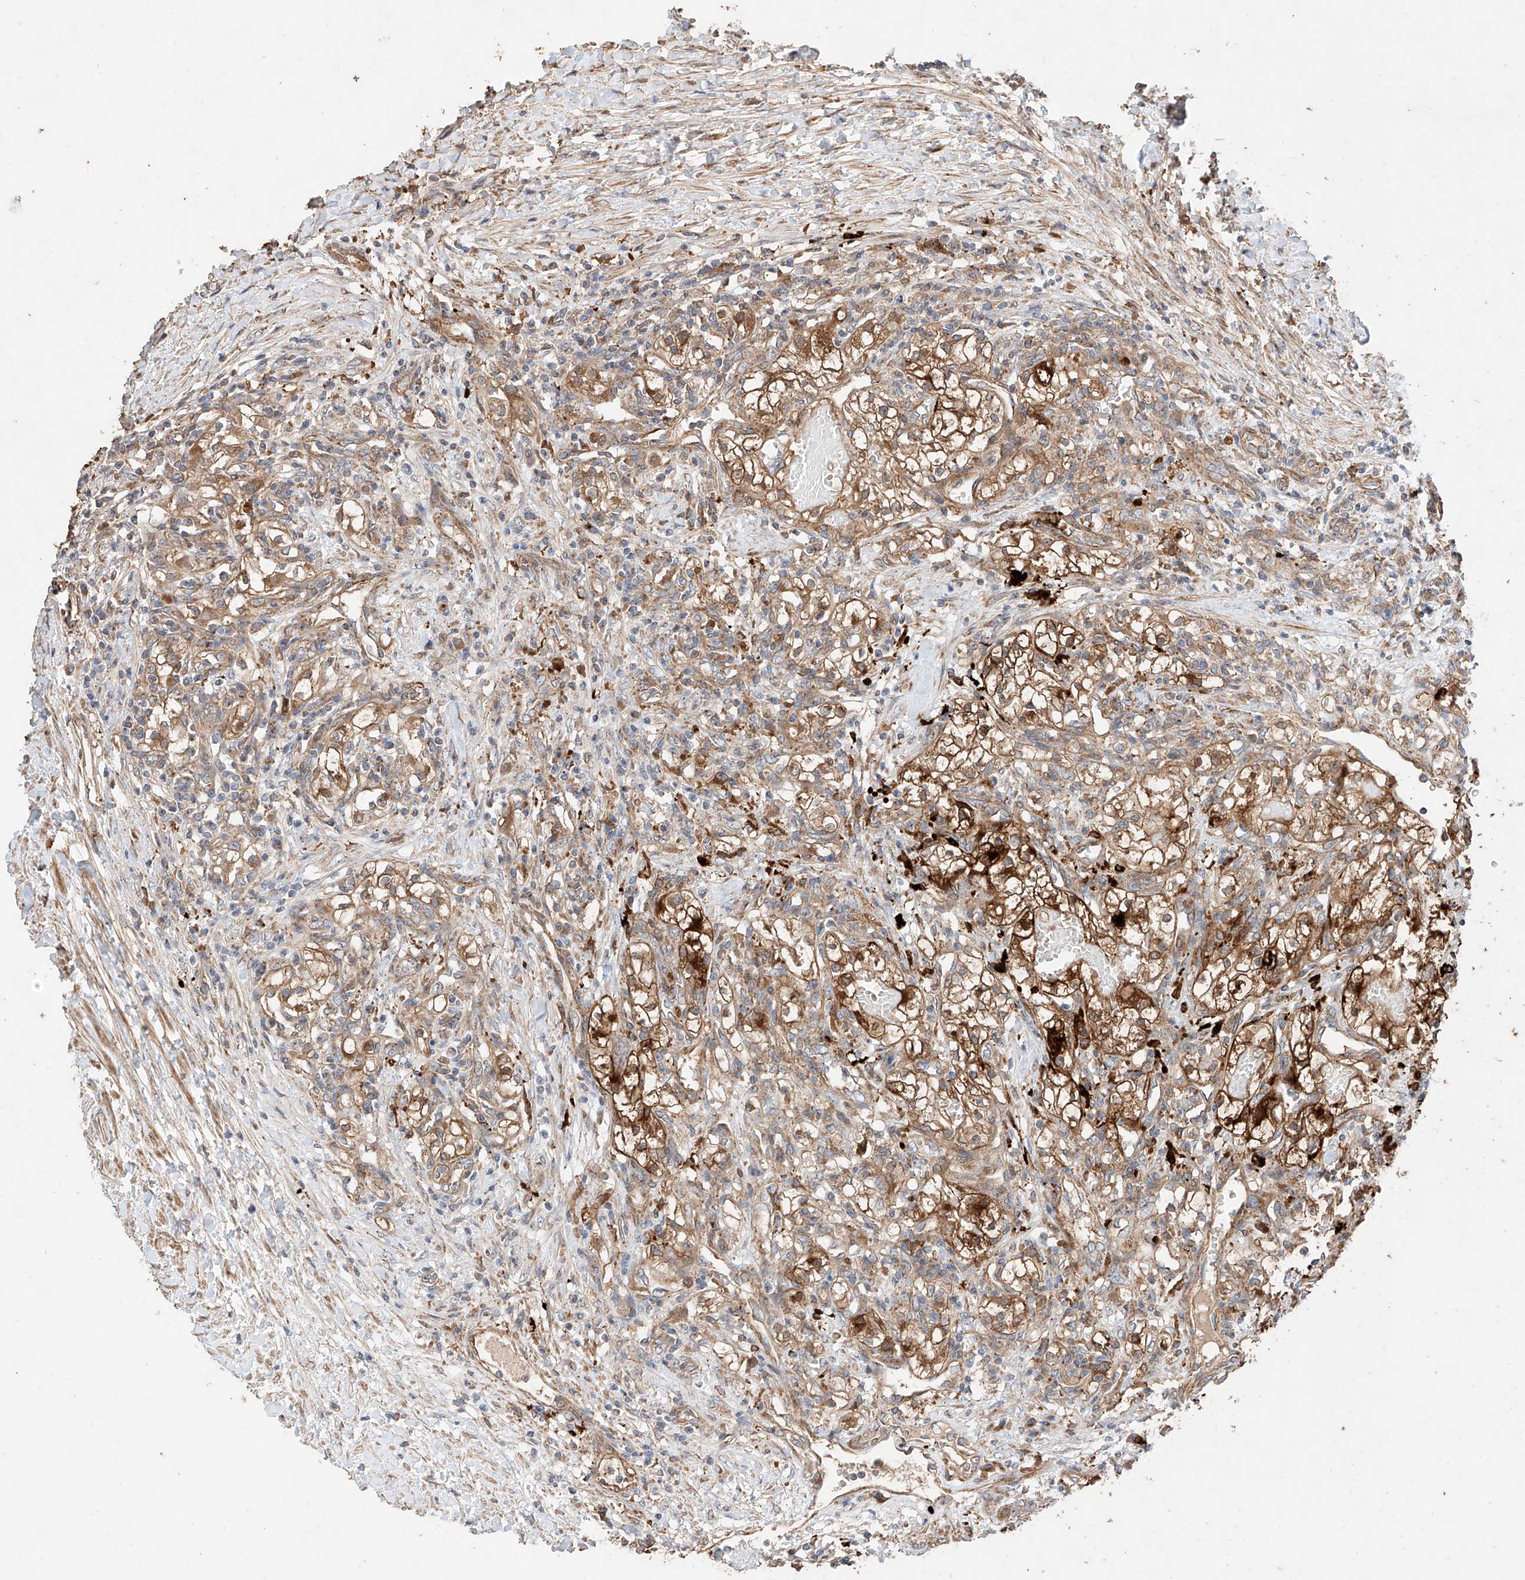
{"staining": {"intensity": "moderate", "quantity": ">75%", "location": "cytoplasmic/membranous"}, "tissue": "renal cancer", "cell_type": "Tumor cells", "image_type": "cancer", "snomed": [{"axis": "morphology", "description": "Normal tissue, NOS"}, {"axis": "morphology", "description": "Adenocarcinoma, NOS"}, {"axis": "topography", "description": "Kidney"}], "caption": "This is a photomicrograph of immunohistochemistry staining of adenocarcinoma (renal), which shows moderate staining in the cytoplasmic/membranous of tumor cells.", "gene": "MOSPD1", "patient": {"sex": "male", "age": 68}}